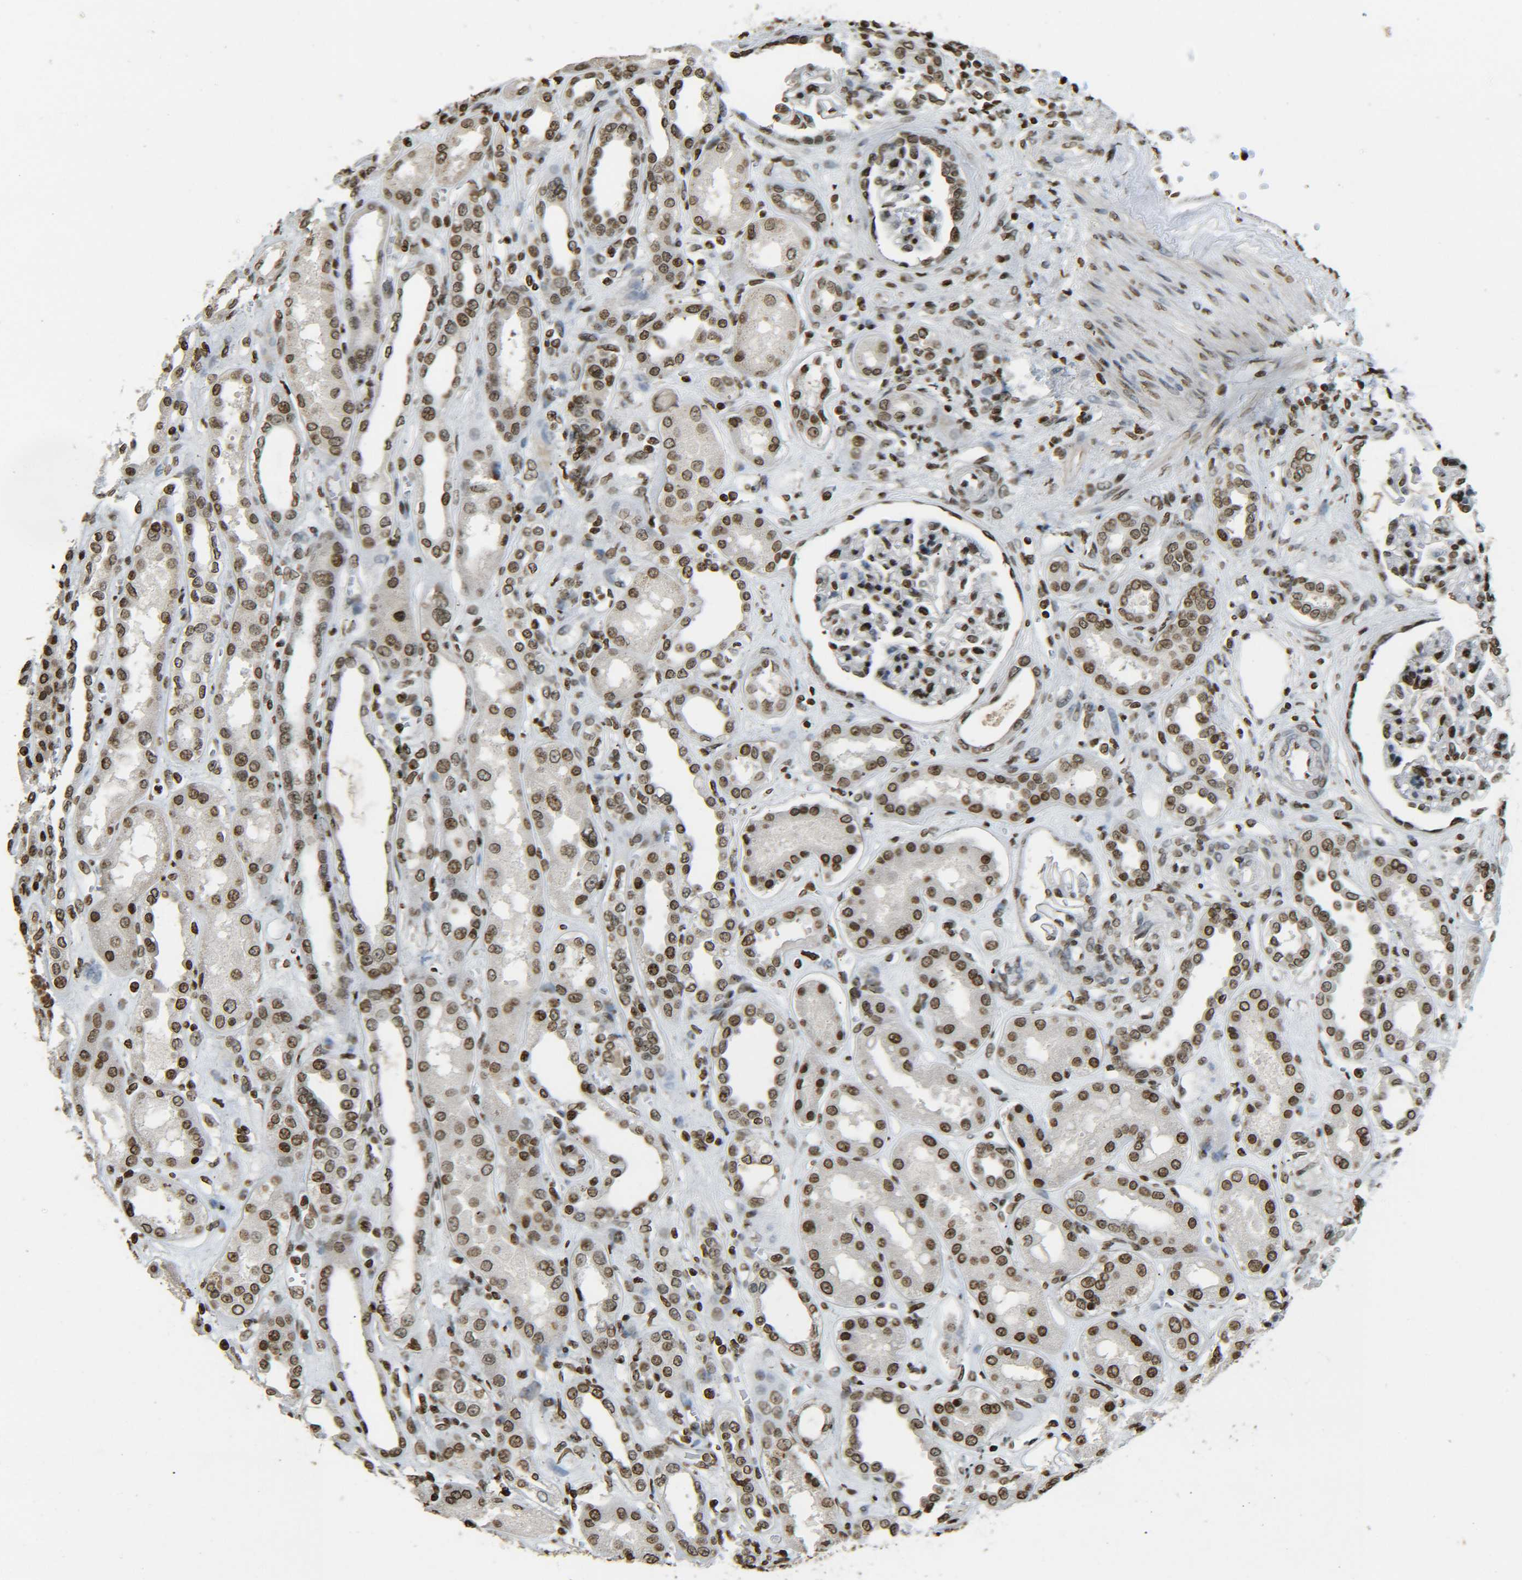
{"staining": {"intensity": "strong", "quantity": "25%-75%", "location": "nuclear"}, "tissue": "kidney", "cell_type": "Cells in glomeruli", "image_type": "normal", "snomed": [{"axis": "morphology", "description": "Normal tissue, NOS"}, {"axis": "topography", "description": "Kidney"}], "caption": "Immunohistochemical staining of benign human kidney demonstrates strong nuclear protein positivity in about 25%-75% of cells in glomeruli.", "gene": "H4C16", "patient": {"sex": "male", "age": 59}}